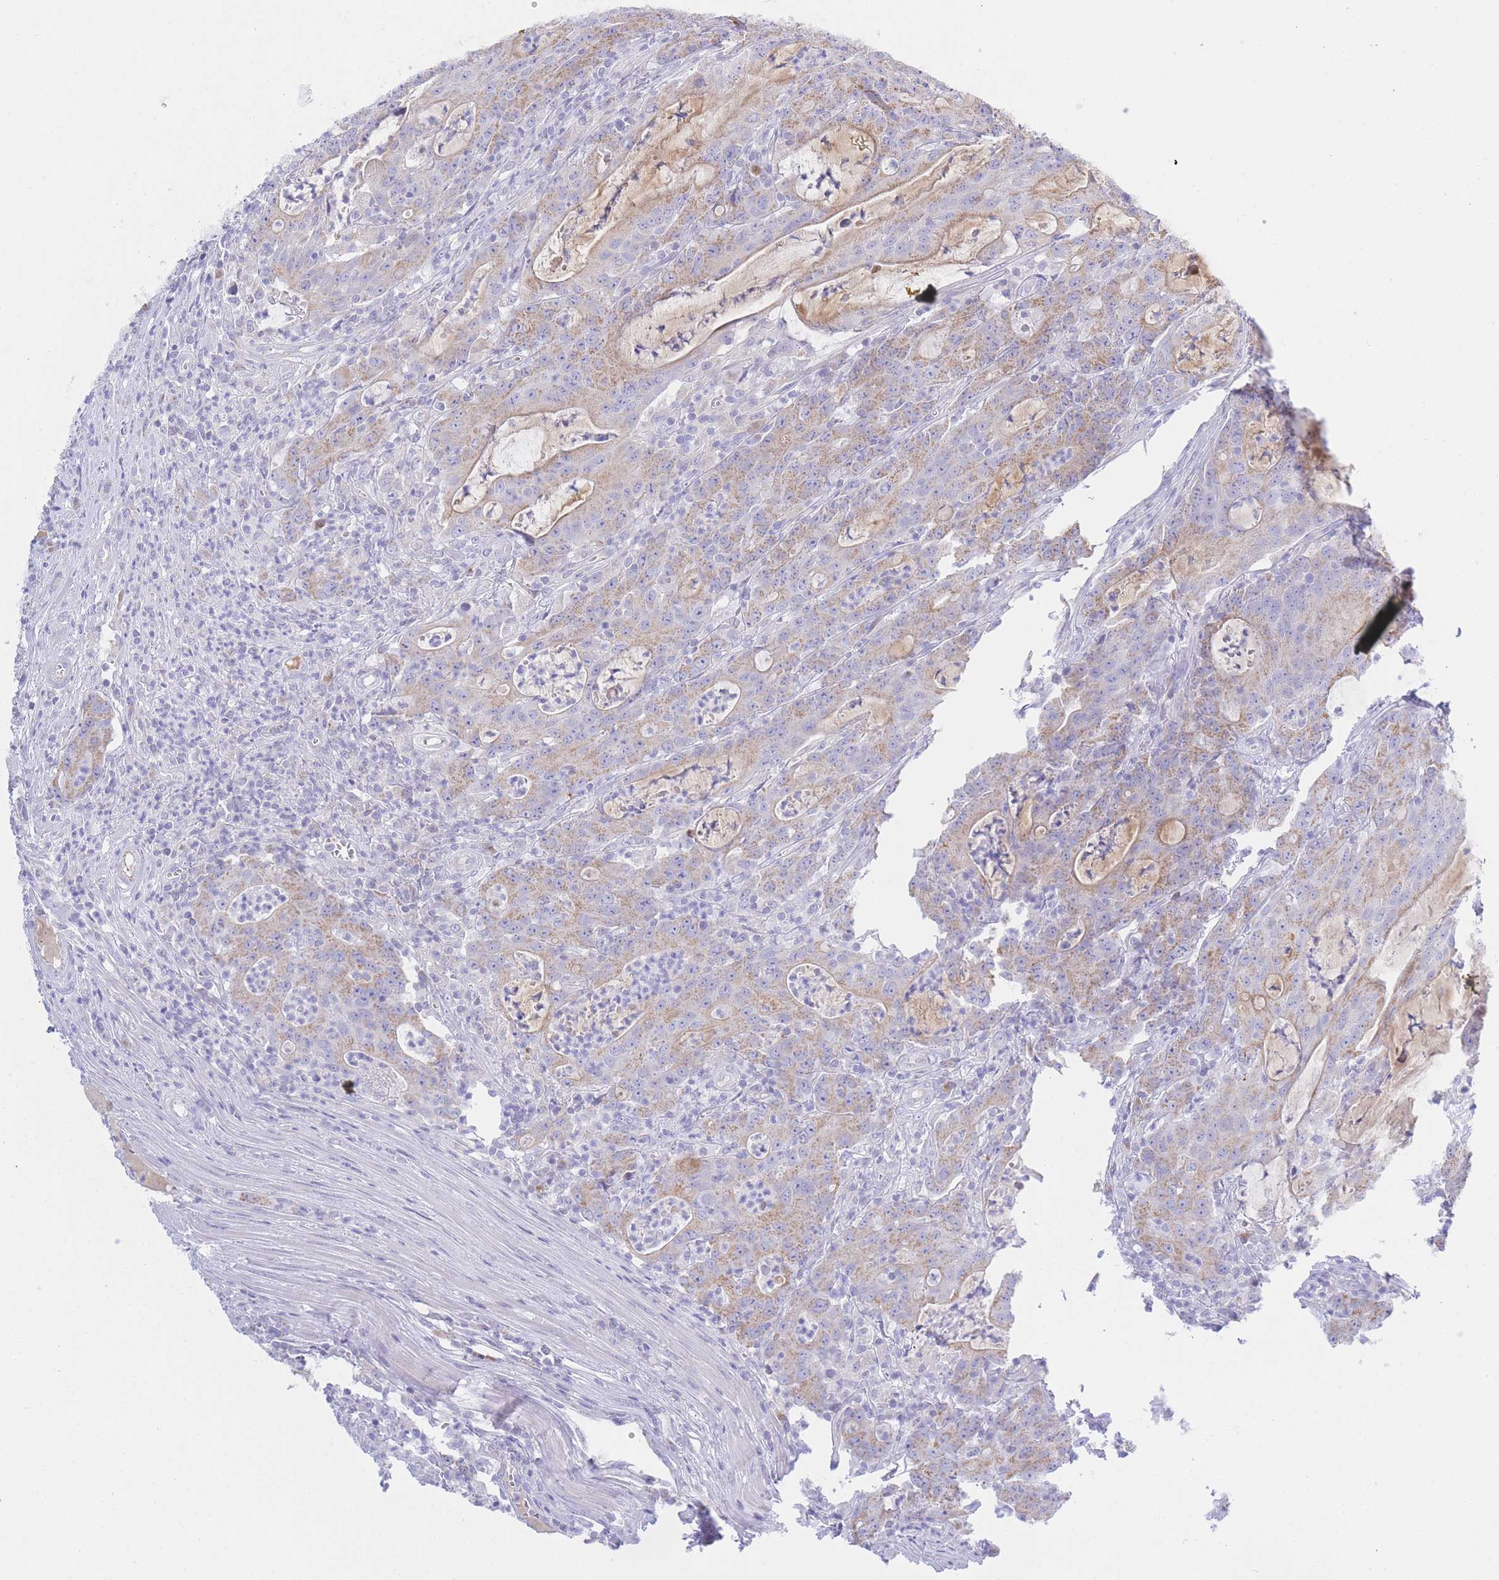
{"staining": {"intensity": "weak", "quantity": ">75%", "location": "cytoplasmic/membranous"}, "tissue": "colorectal cancer", "cell_type": "Tumor cells", "image_type": "cancer", "snomed": [{"axis": "morphology", "description": "Adenocarcinoma, NOS"}, {"axis": "topography", "description": "Colon"}], "caption": "Immunohistochemistry histopathology image of neoplastic tissue: colorectal adenocarcinoma stained using immunohistochemistry exhibits low levels of weak protein expression localized specifically in the cytoplasmic/membranous of tumor cells, appearing as a cytoplasmic/membranous brown color.", "gene": "NANP", "patient": {"sex": "male", "age": 83}}